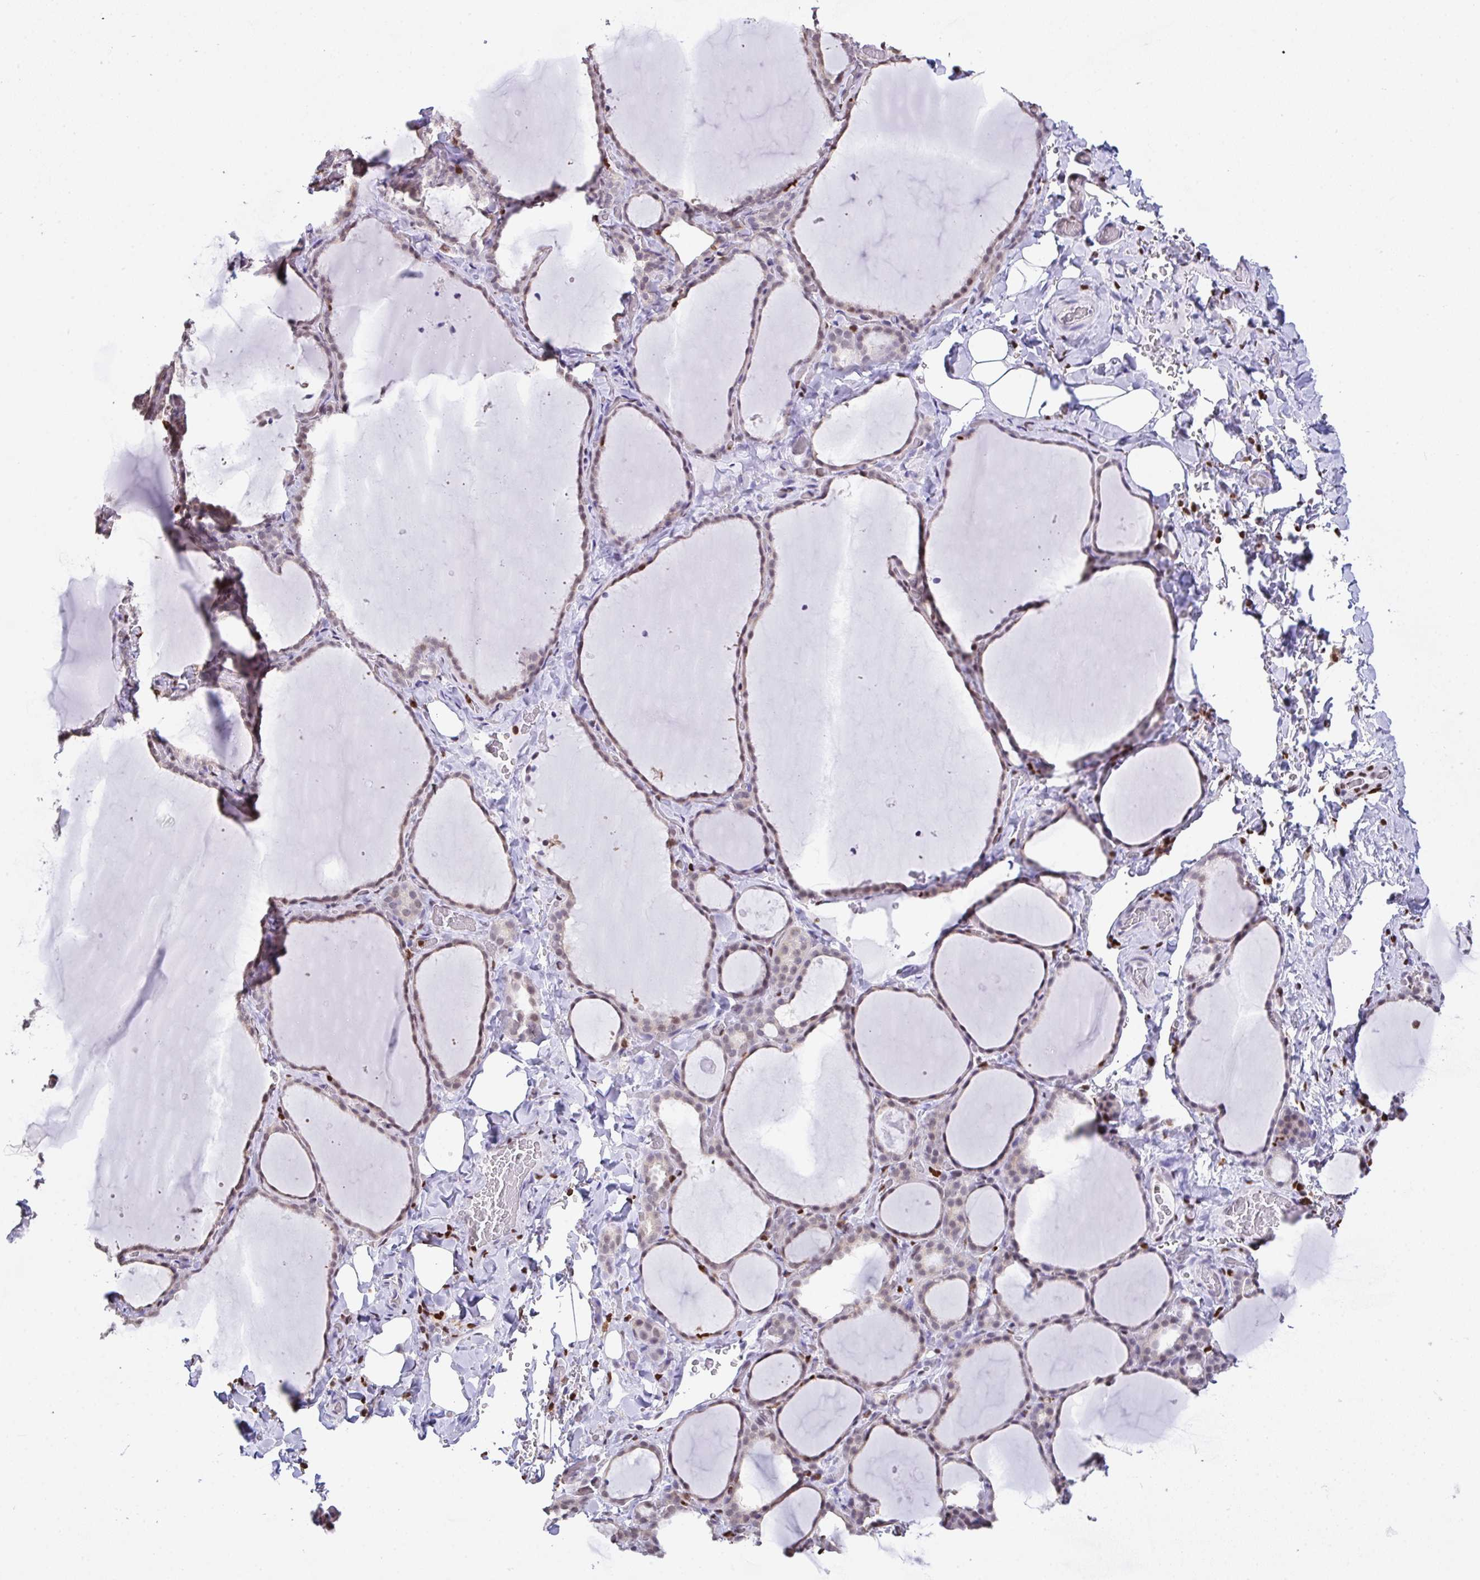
{"staining": {"intensity": "weak", "quantity": ">75%", "location": "nuclear"}, "tissue": "thyroid gland", "cell_type": "Glandular cells", "image_type": "normal", "snomed": [{"axis": "morphology", "description": "Normal tissue, NOS"}, {"axis": "topography", "description": "Thyroid gland"}], "caption": "Immunohistochemical staining of benign thyroid gland exhibits weak nuclear protein staining in about >75% of glandular cells.", "gene": "BTBD10", "patient": {"sex": "female", "age": 22}}